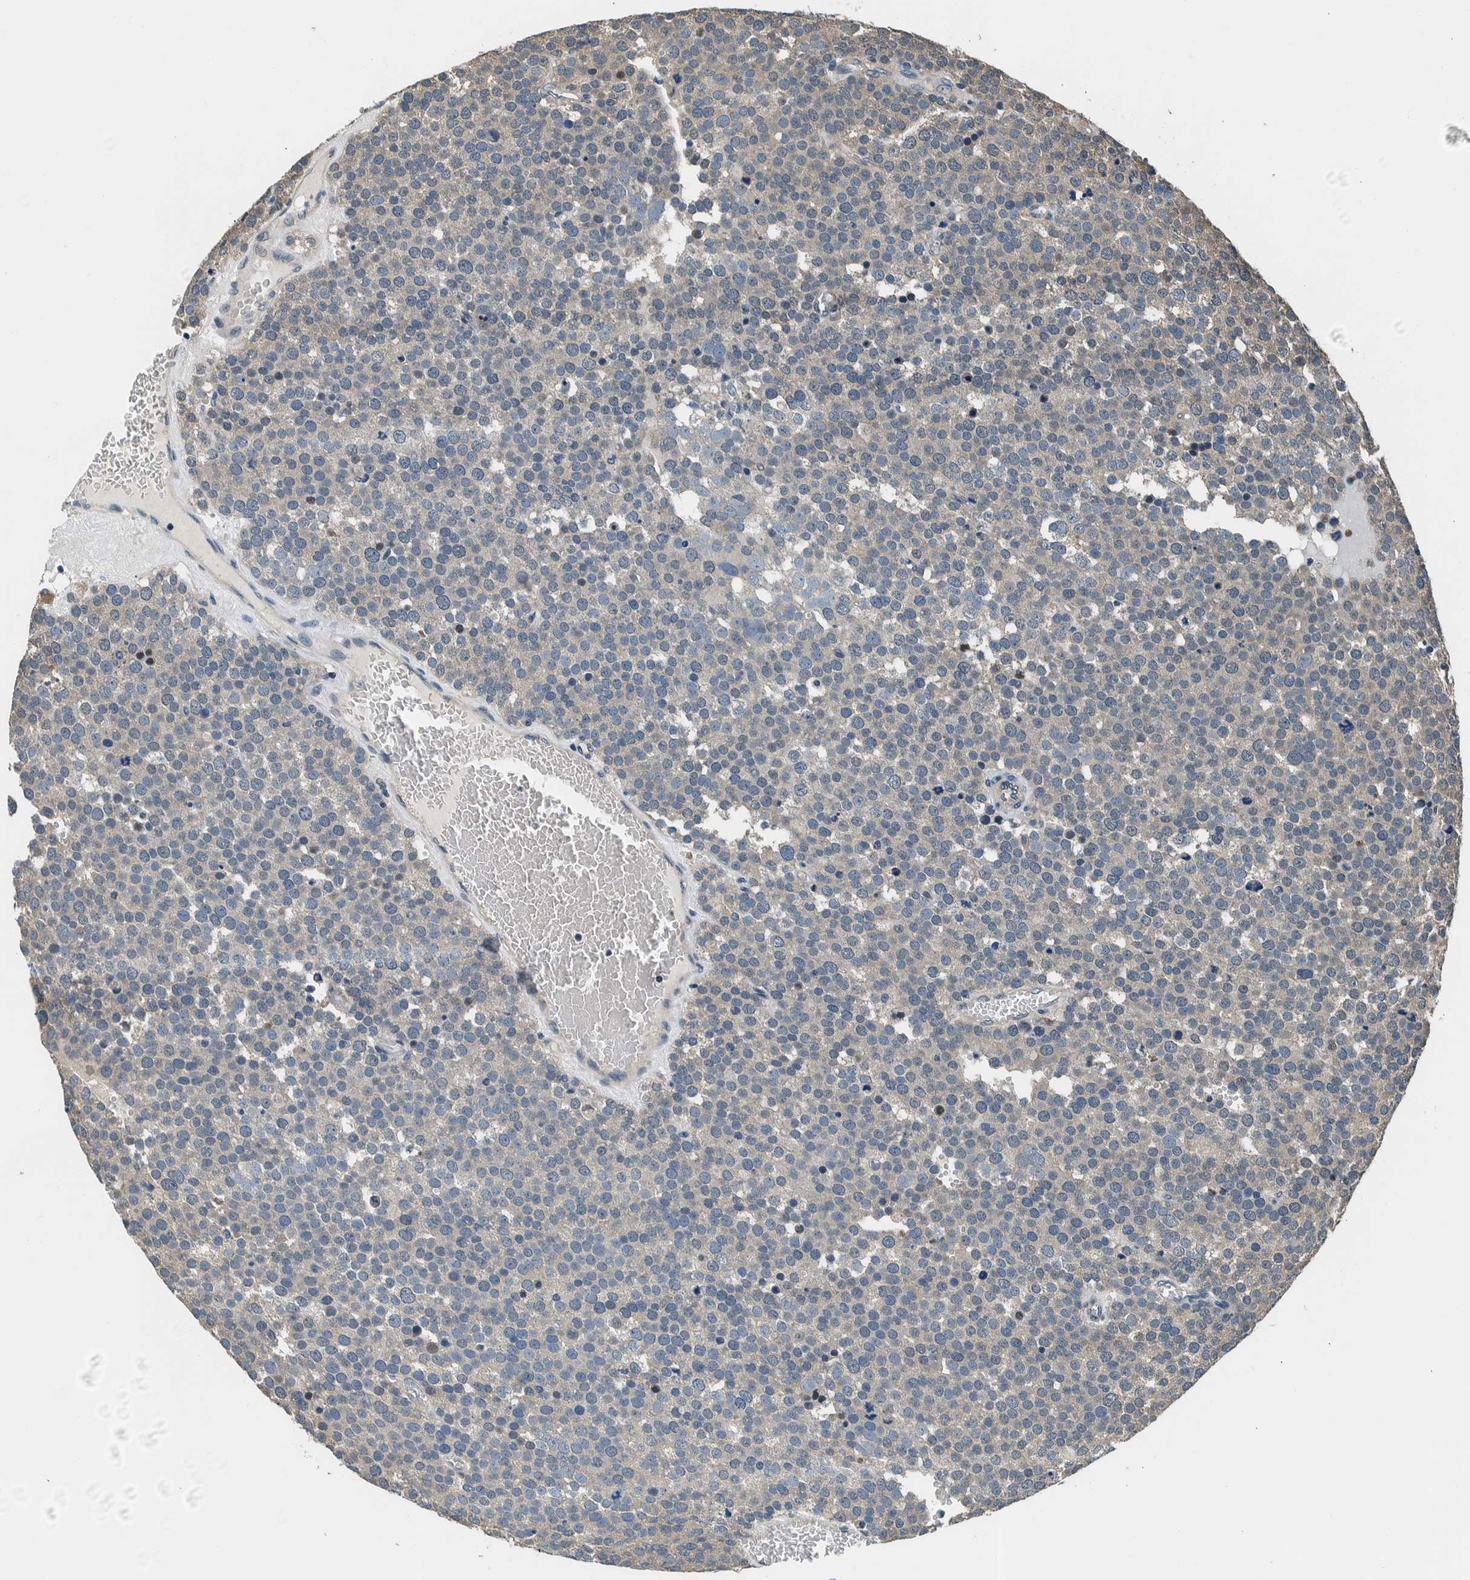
{"staining": {"intensity": "negative", "quantity": "none", "location": "none"}, "tissue": "testis cancer", "cell_type": "Tumor cells", "image_type": "cancer", "snomed": [{"axis": "morphology", "description": "Normal tissue, NOS"}, {"axis": "morphology", "description": "Seminoma, NOS"}, {"axis": "topography", "description": "Testis"}], "caption": "High power microscopy micrograph of an immunohistochemistry (IHC) image of testis cancer (seminoma), revealing no significant staining in tumor cells. (DAB immunohistochemistry with hematoxylin counter stain).", "gene": "NIBAN2", "patient": {"sex": "male", "age": 71}}